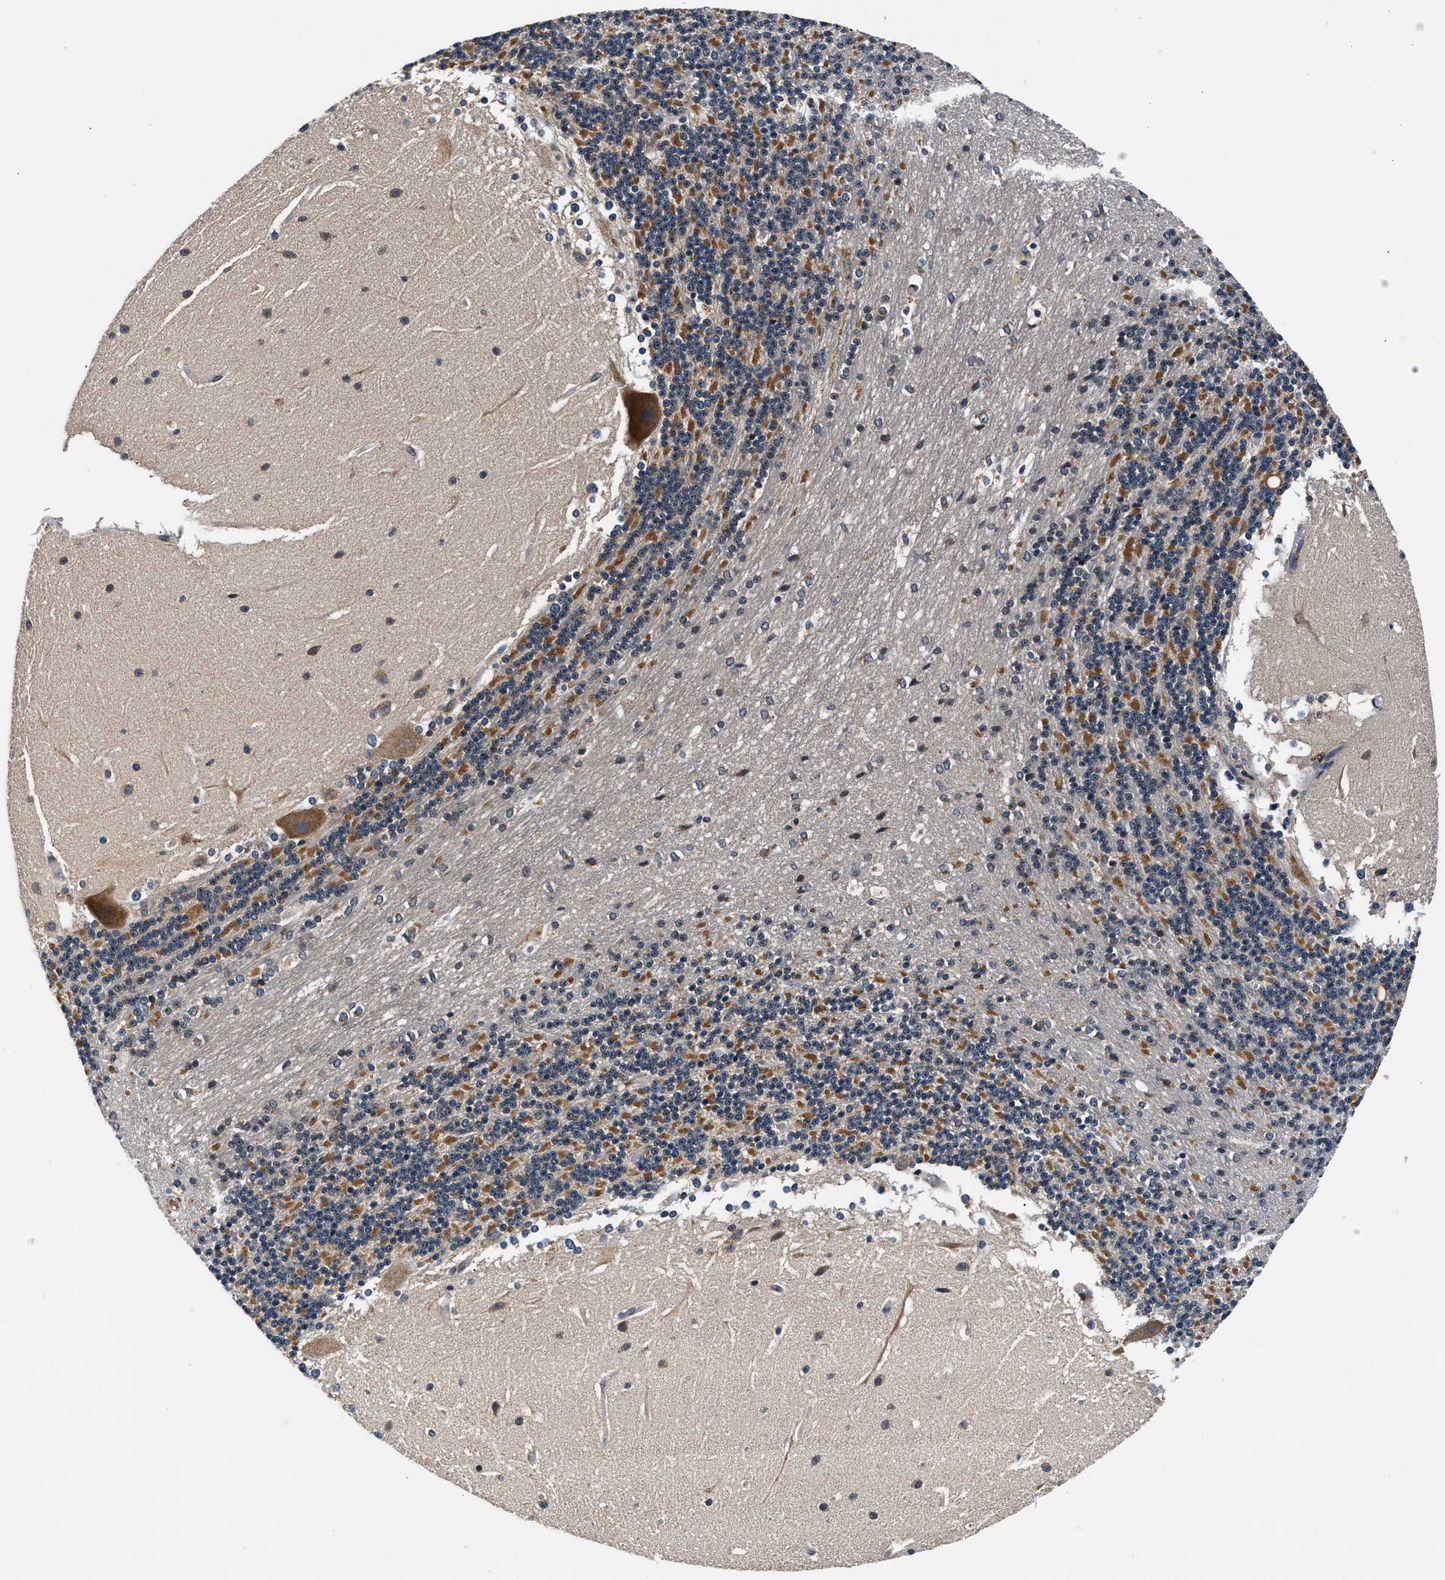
{"staining": {"intensity": "moderate", "quantity": "<25%", "location": "cytoplasmic/membranous"}, "tissue": "cerebellum", "cell_type": "Cells in granular layer", "image_type": "normal", "snomed": [{"axis": "morphology", "description": "Normal tissue, NOS"}, {"axis": "topography", "description": "Cerebellum"}], "caption": "This photomicrograph shows IHC staining of unremarkable cerebellum, with low moderate cytoplasmic/membranous staining in approximately <25% of cells in granular layer.", "gene": "IMMT", "patient": {"sex": "female", "age": 19}}